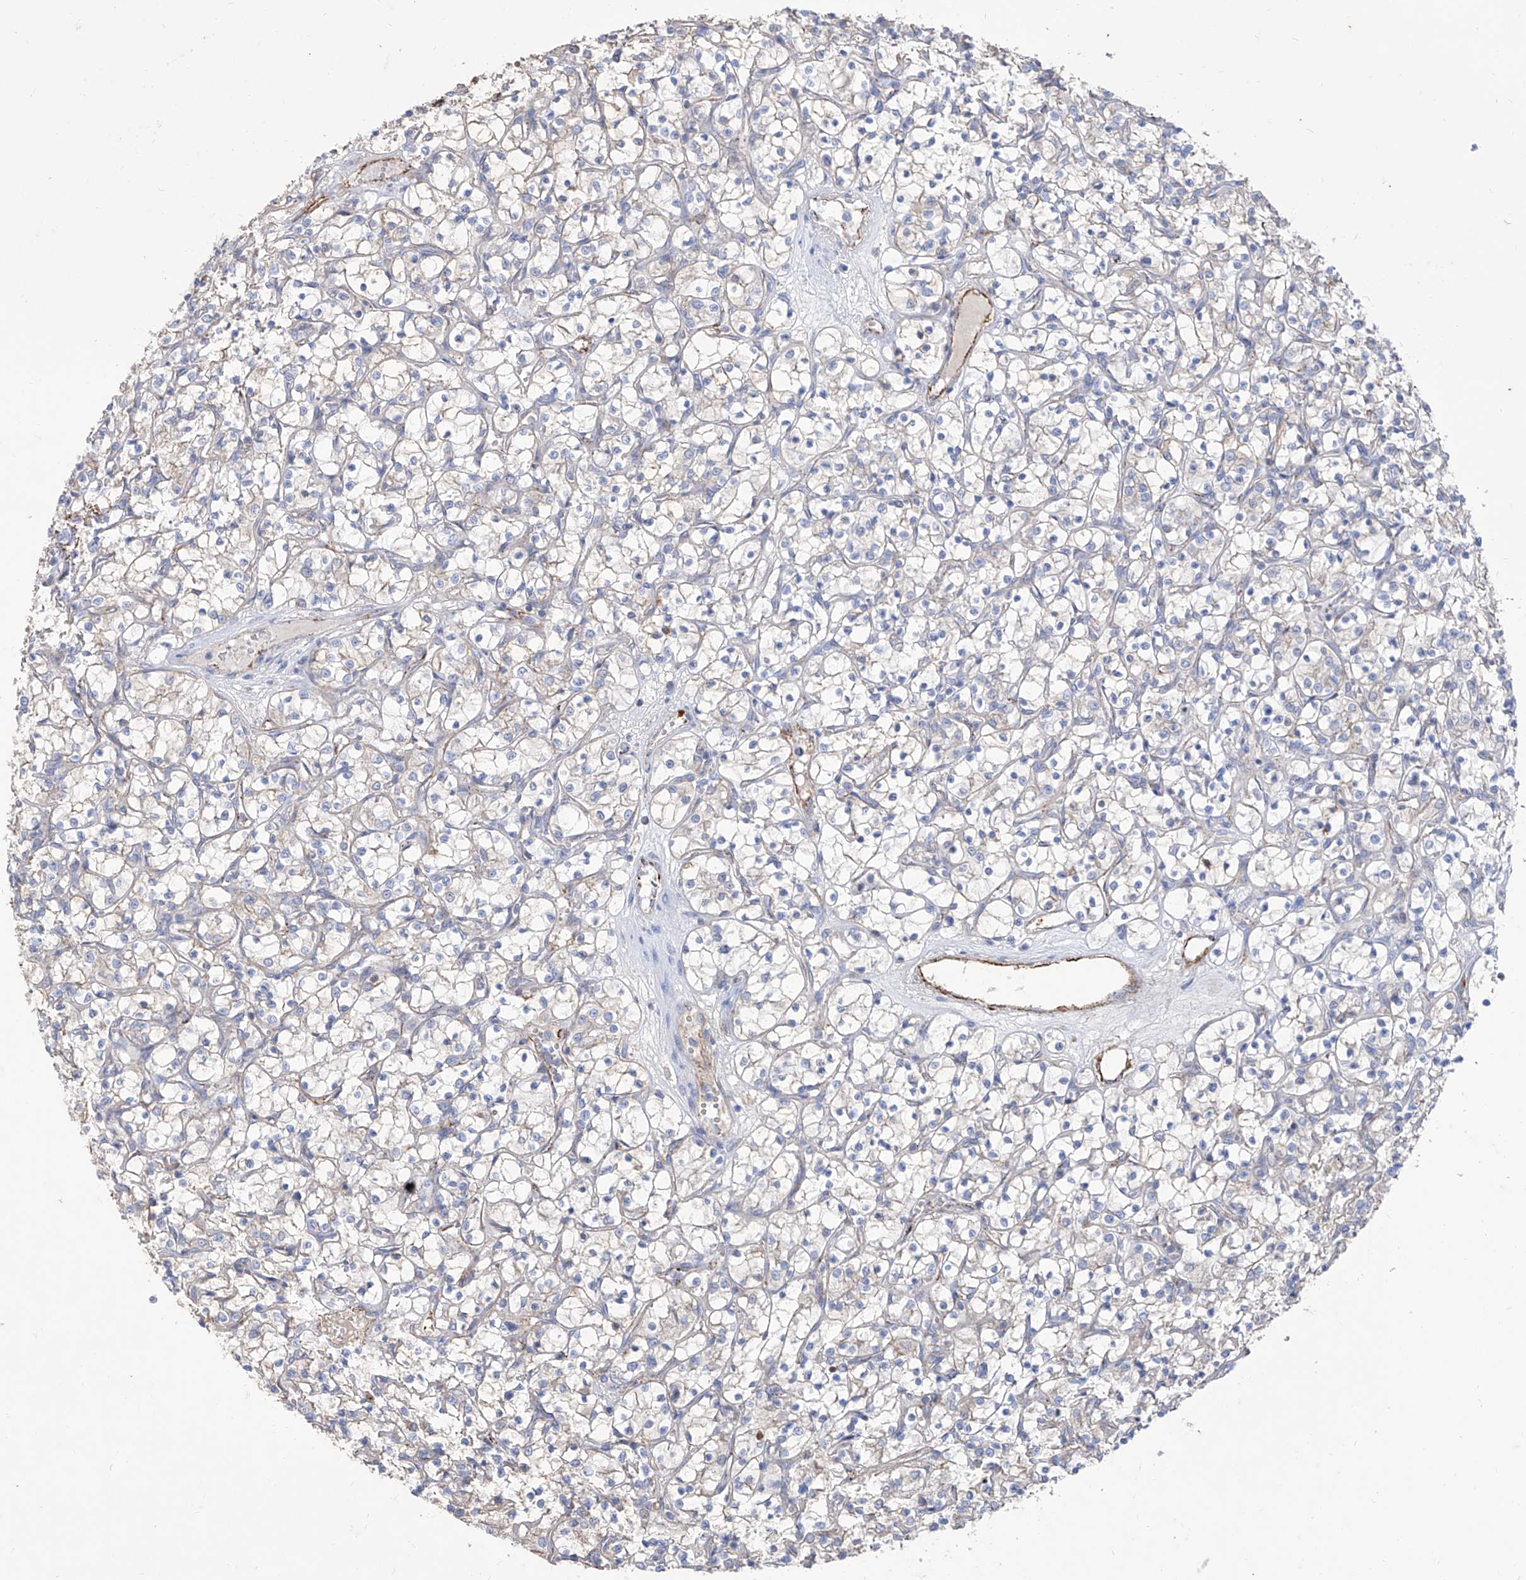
{"staining": {"intensity": "negative", "quantity": "none", "location": "none"}, "tissue": "renal cancer", "cell_type": "Tumor cells", "image_type": "cancer", "snomed": [{"axis": "morphology", "description": "Adenocarcinoma, NOS"}, {"axis": "topography", "description": "Kidney"}], "caption": "DAB immunohistochemical staining of human renal adenocarcinoma reveals no significant staining in tumor cells.", "gene": "C1orf74", "patient": {"sex": "female", "age": 69}}